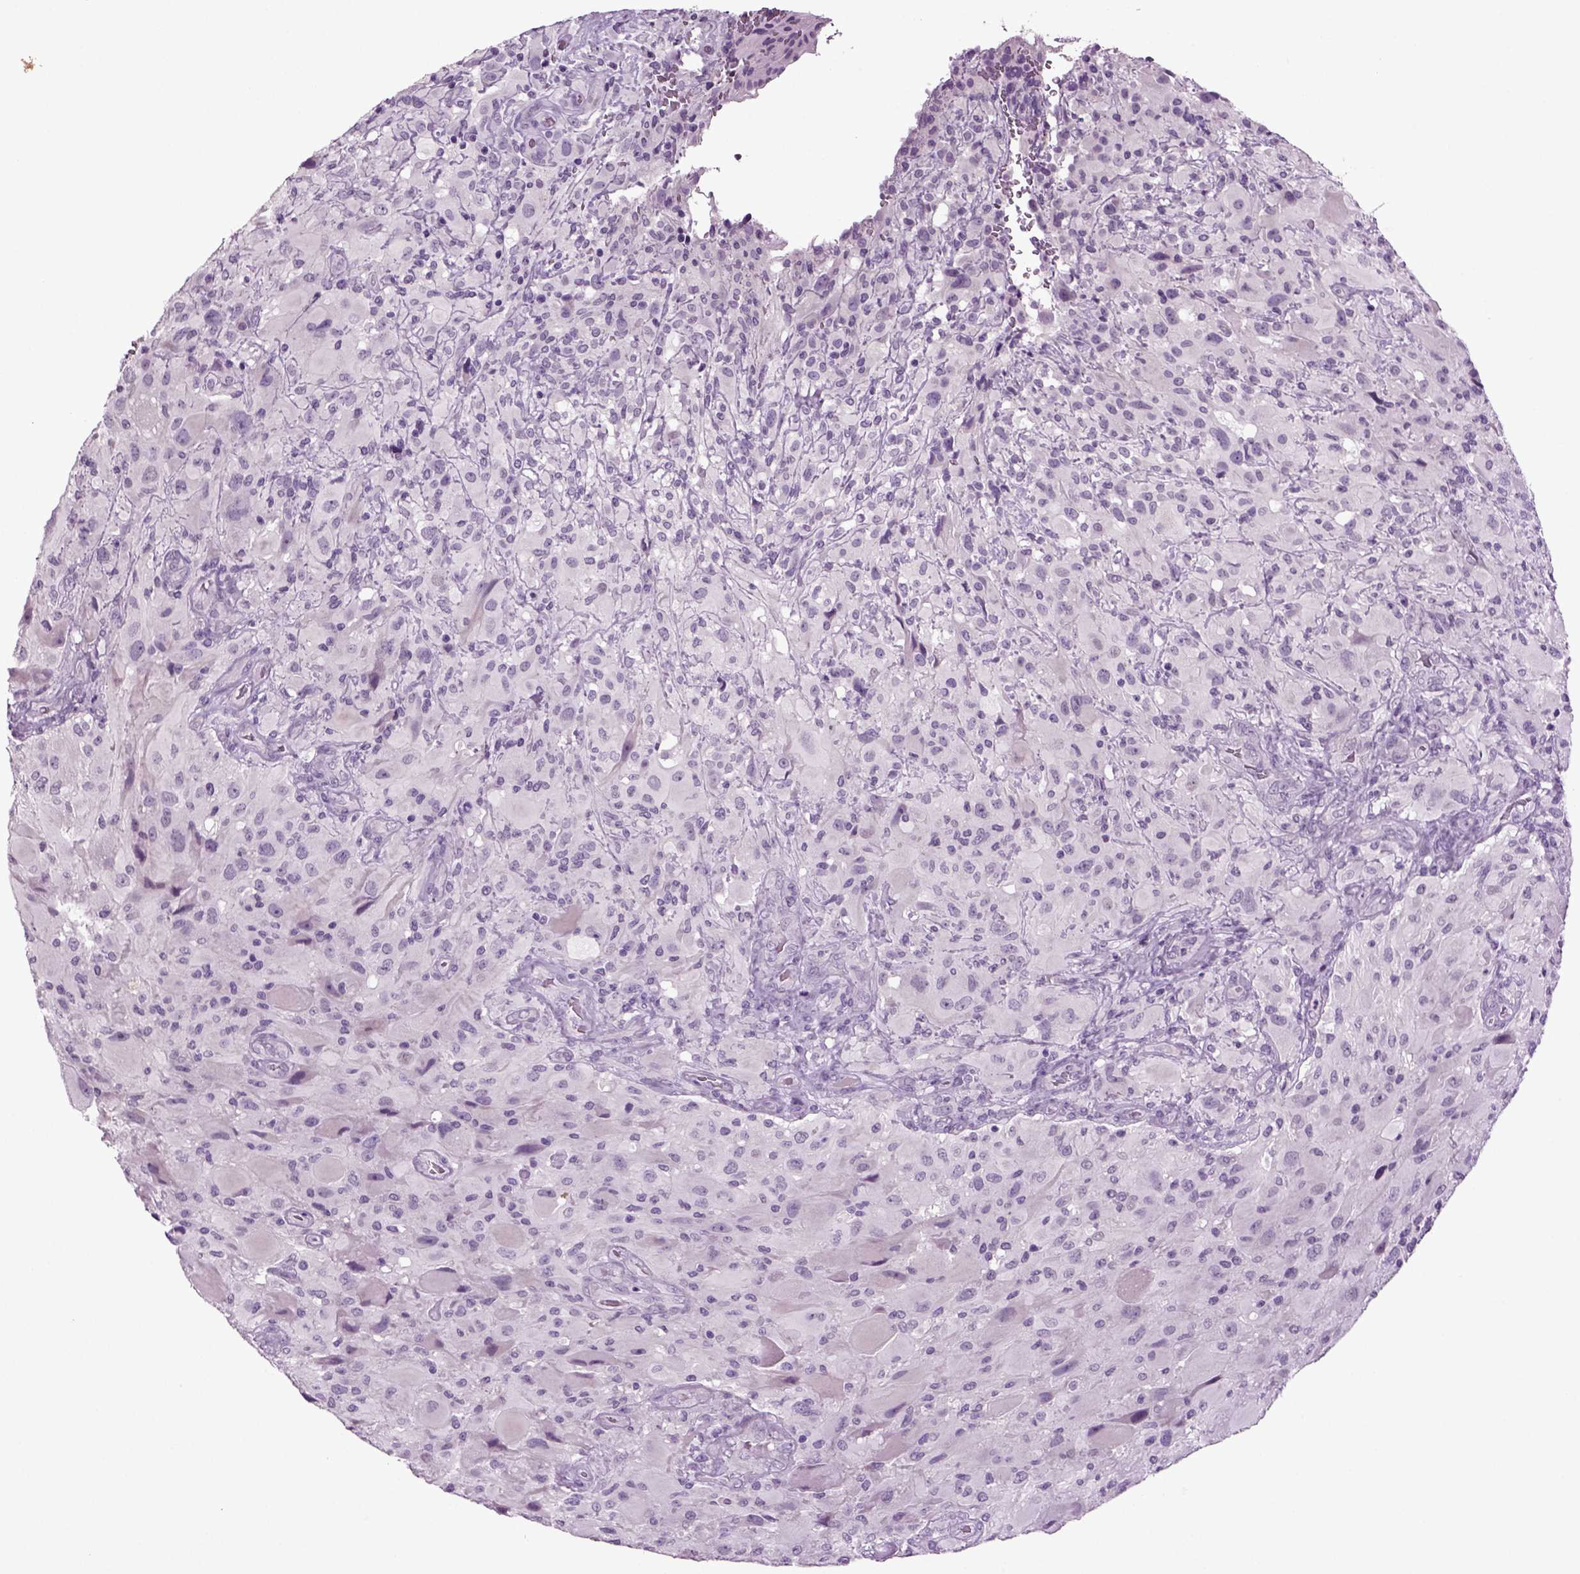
{"staining": {"intensity": "negative", "quantity": "none", "location": "none"}, "tissue": "glioma", "cell_type": "Tumor cells", "image_type": "cancer", "snomed": [{"axis": "morphology", "description": "Glioma, malignant, High grade"}, {"axis": "topography", "description": "Cerebral cortex"}], "caption": "Immunohistochemistry (IHC) histopathology image of neoplastic tissue: human glioma stained with DAB reveals no significant protein positivity in tumor cells.", "gene": "SLC17A6", "patient": {"sex": "male", "age": 35}}